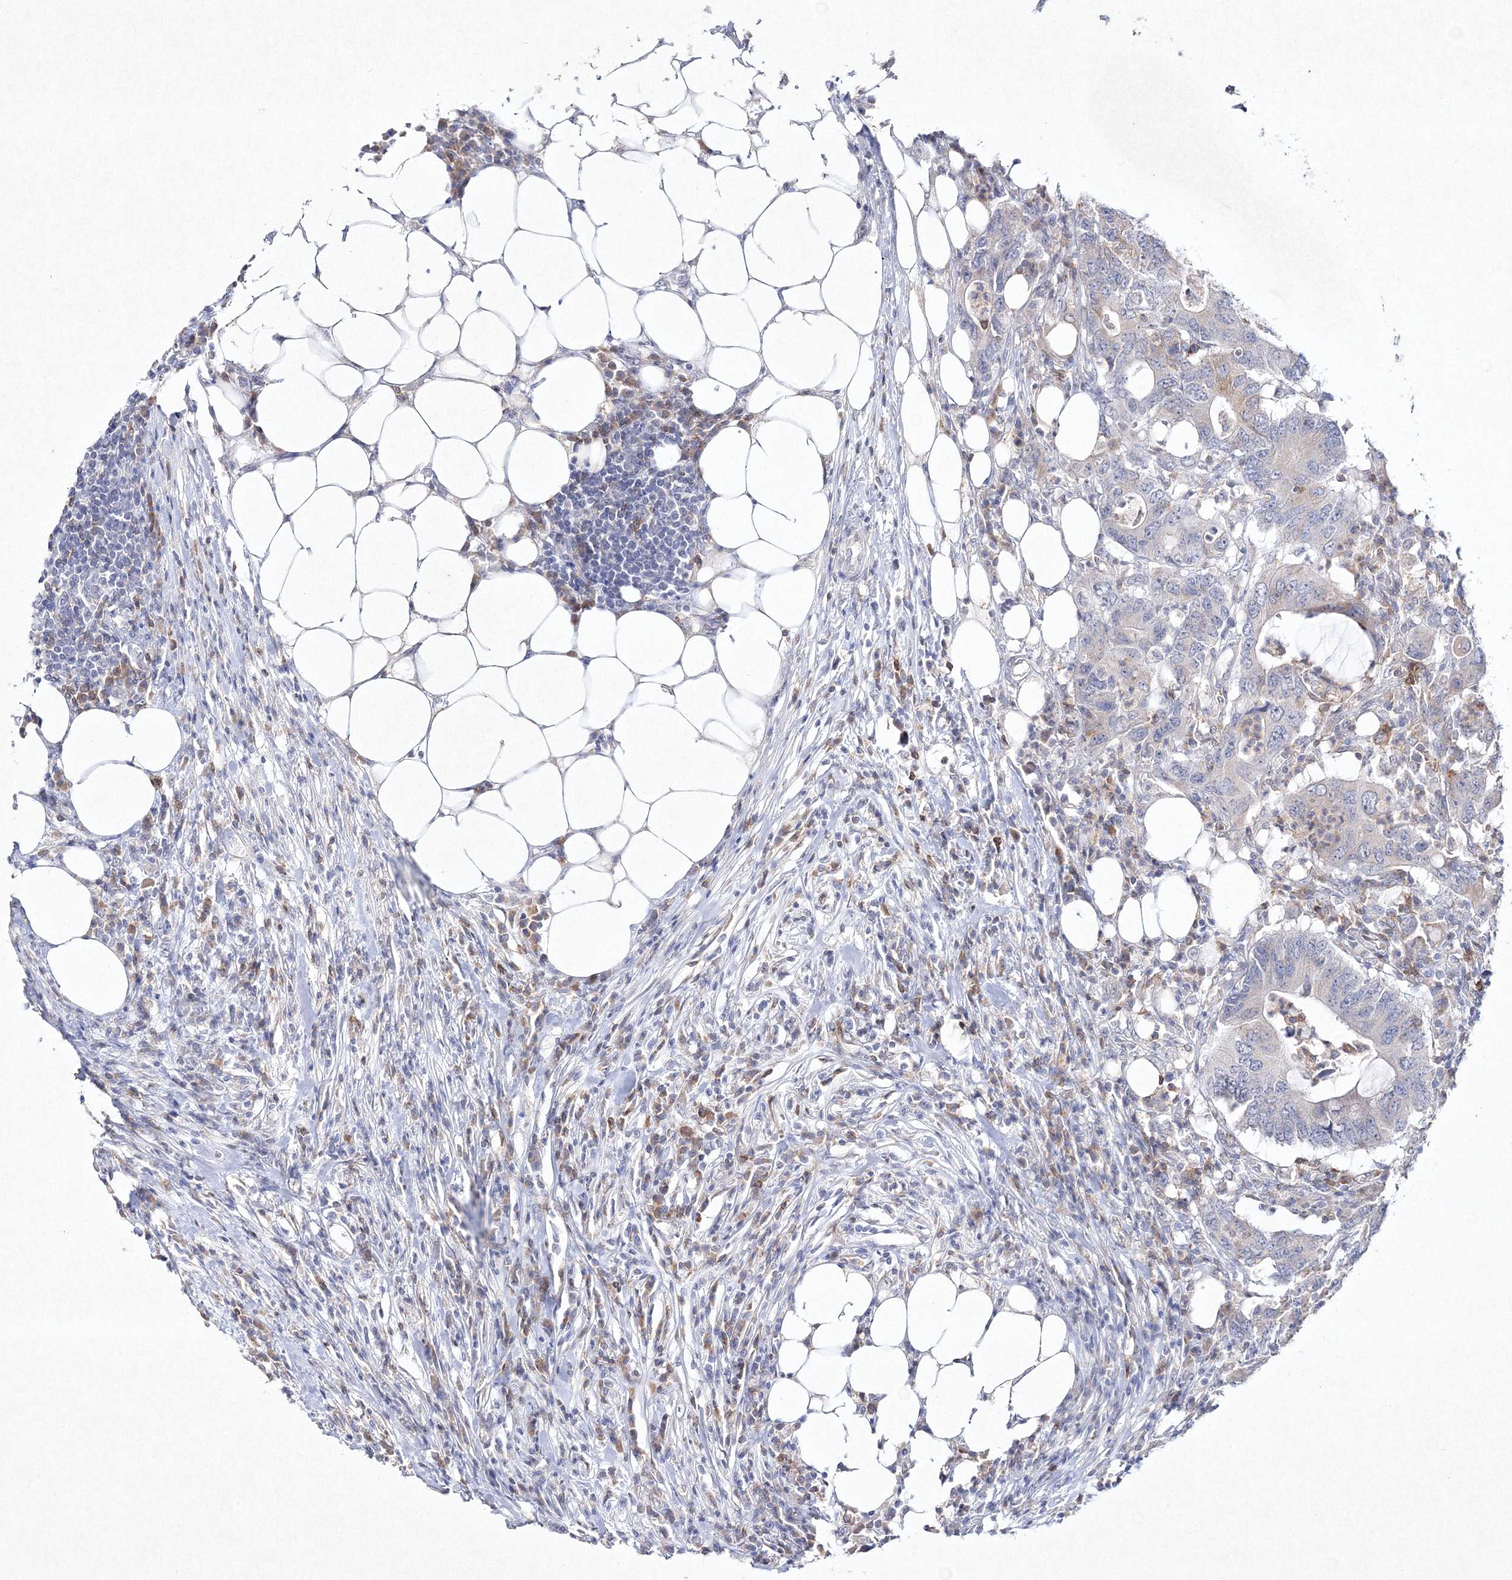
{"staining": {"intensity": "moderate", "quantity": "<25%", "location": "cytoplasmic/membranous"}, "tissue": "colorectal cancer", "cell_type": "Tumor cells", "image_type": "cancer", "snomed": [{"axis": "morphology", "description": "Adenocarcinoma, NOS"}, {"axis": "topography", "description": "Colon"}], "caption": "Immunohistochemistry (IHC) photomicrograph of colorectal adenocarcinoma stained for a protein (brown), which displays low levels of moderate cytoplasmic/membranous positivity in approximately <25% of tumor cells.", "gene": "HCST", "patient": {"sex": "male", "age": 71}}